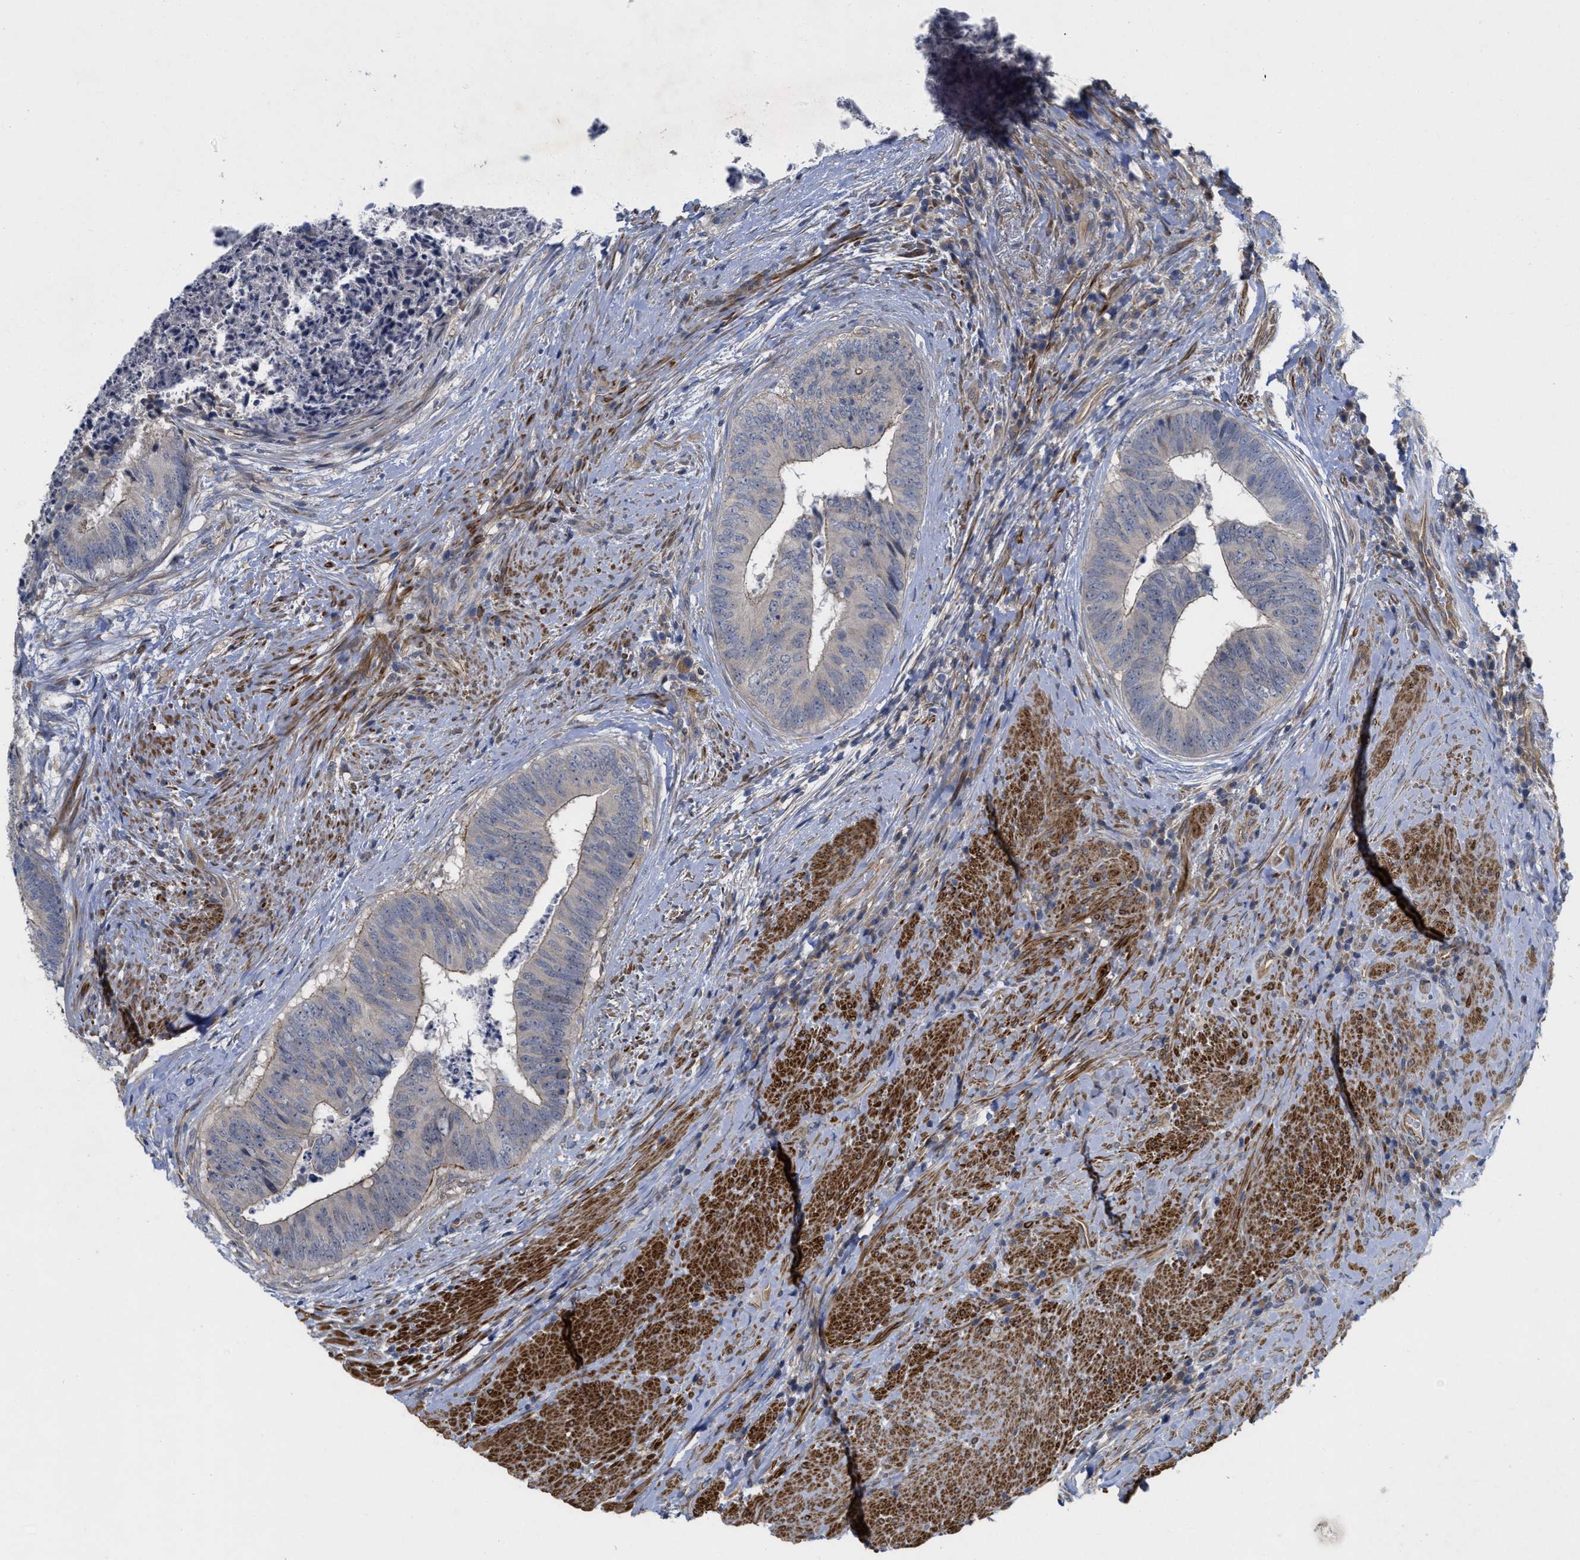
{"staining": {"intensity": "weak", "quantity": "<25%", "location": "cytoplasmic/membranous"}, "tissue": "colorectal cancer", "cell_type": "Tumor cells", "image_type": "cancer", "snomed": [{"axis": "morphology", "description": "Adenocarcinoma, NOS"}, {"axis": "topography", "description": "Rectum"}], "caption": "The micrograph demonstrates no significant expression in tumor cells of colorectal adenocarcinoma. (Brightfield microscopy of DAB immunohistochemistry at high magnification).", "gene": "ARHGEF26", "patient": {"sex": "male", "age": 72}}